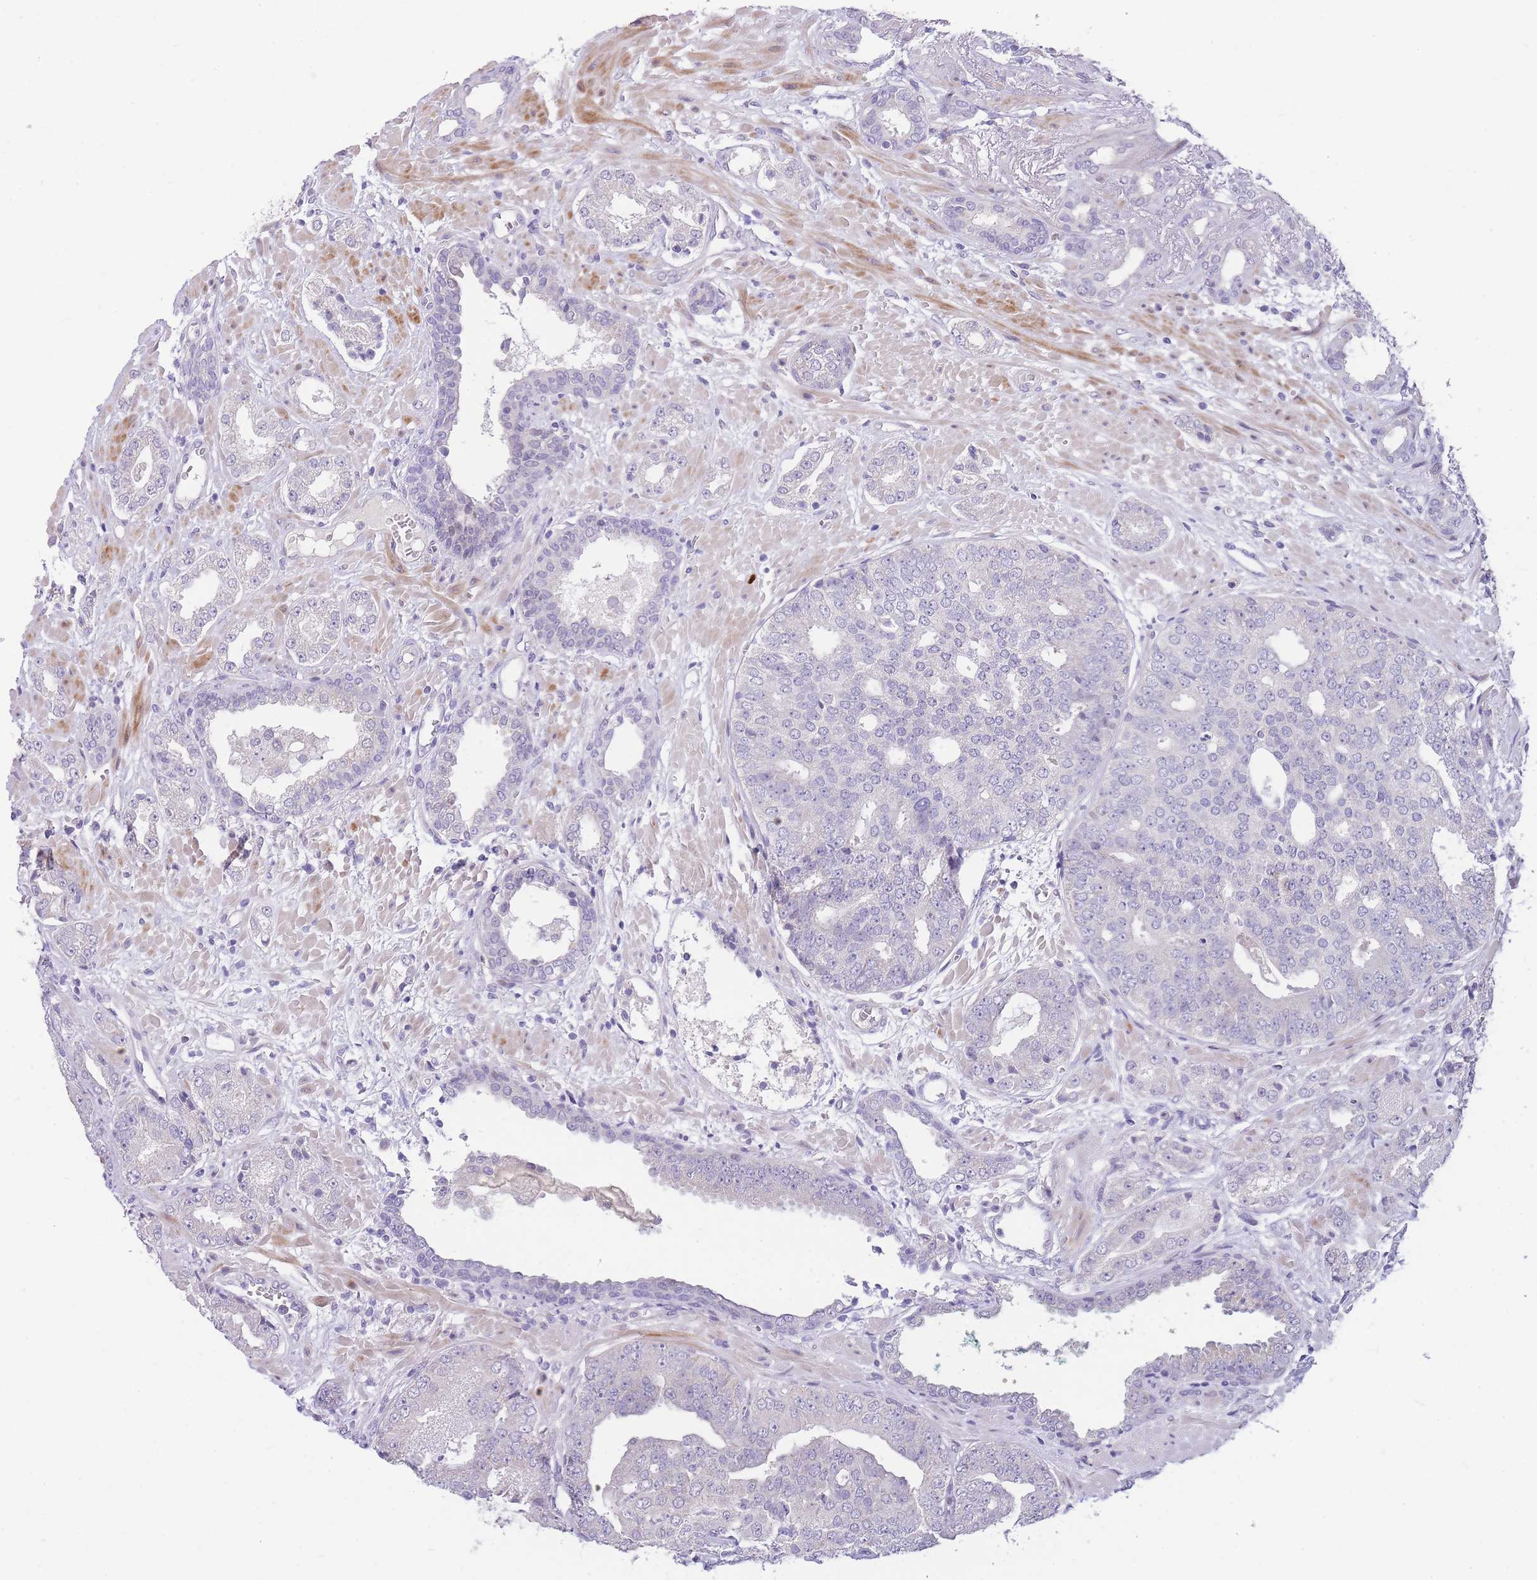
{"staining": {"intensity": "negative", "quantity": "none", "location": "none"}, "tissue": "prostate cancer", "cell_type": "Tumor cells", "image_type": "cancer", "snomed": [{"axis": "morphology", "description": "Adenocarcinoma, High grade"}, {"axis": "topography", "description": "Prostate"}], "caption": "The histopathology image displays no staining of tumor cells in high-grade adenocarcinoma (prostate). Nuclei are stained in blue.", "gene": "SHCBP1", "patient": {"sex": "male", "age": 71}}